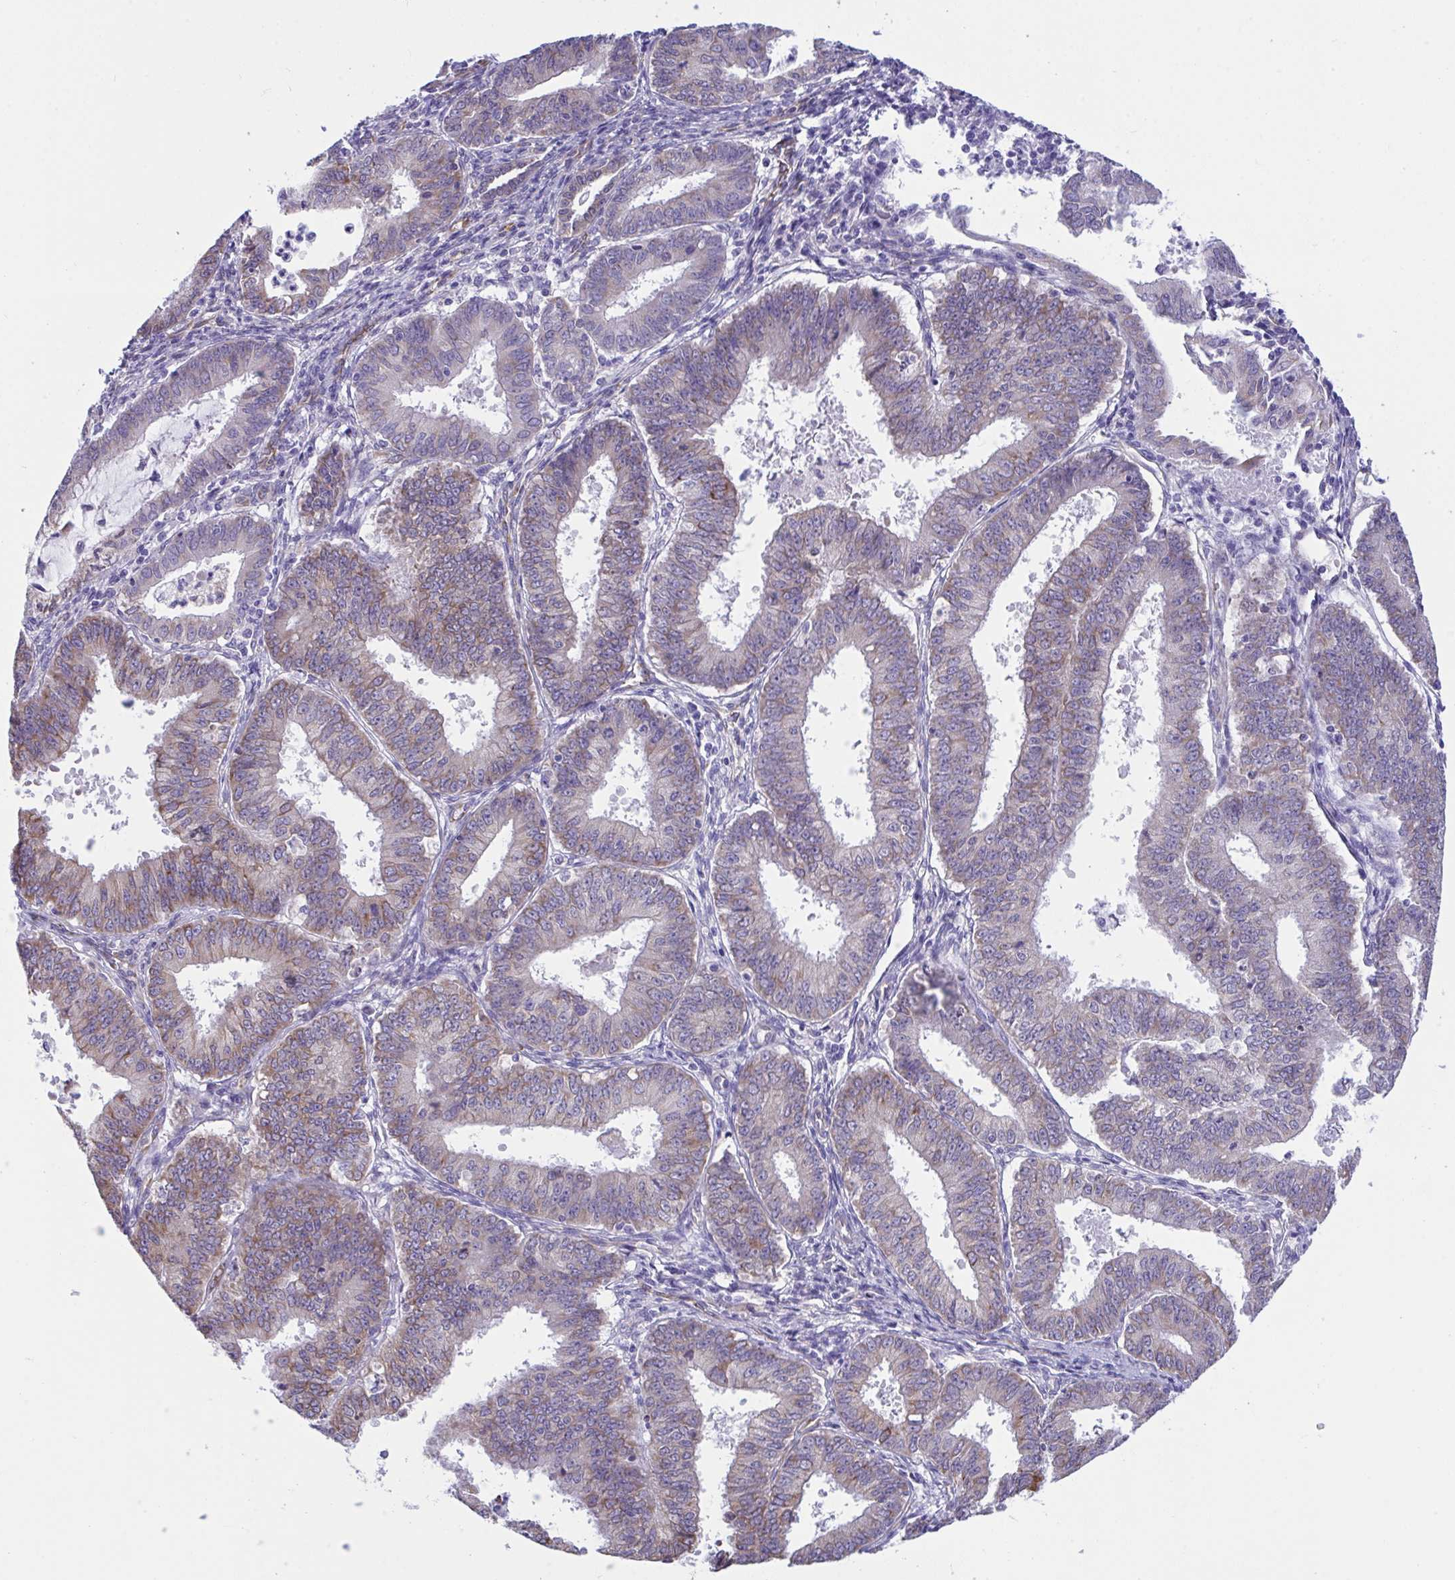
{"staining": {"intensity": "moderate", "quantity": "<25%", "location": "cytoplasmic/membranous"}, "tissue": "endometrial cancer", "cell_type": "Tumor cells", "image_type": "cancer", "snomed": [{"axis": "morphology", "description": "Adenocarcinoma, NOS"}, {"axis": "topography", "description": "Endometrium"}], "caption": "Moderate cytoplasmic/membranous positivity is present in approximately <25% of tumor cells in endometrial cancer.", "gene": "ASPH", "patient": {"sex": "female", "age": 73}}